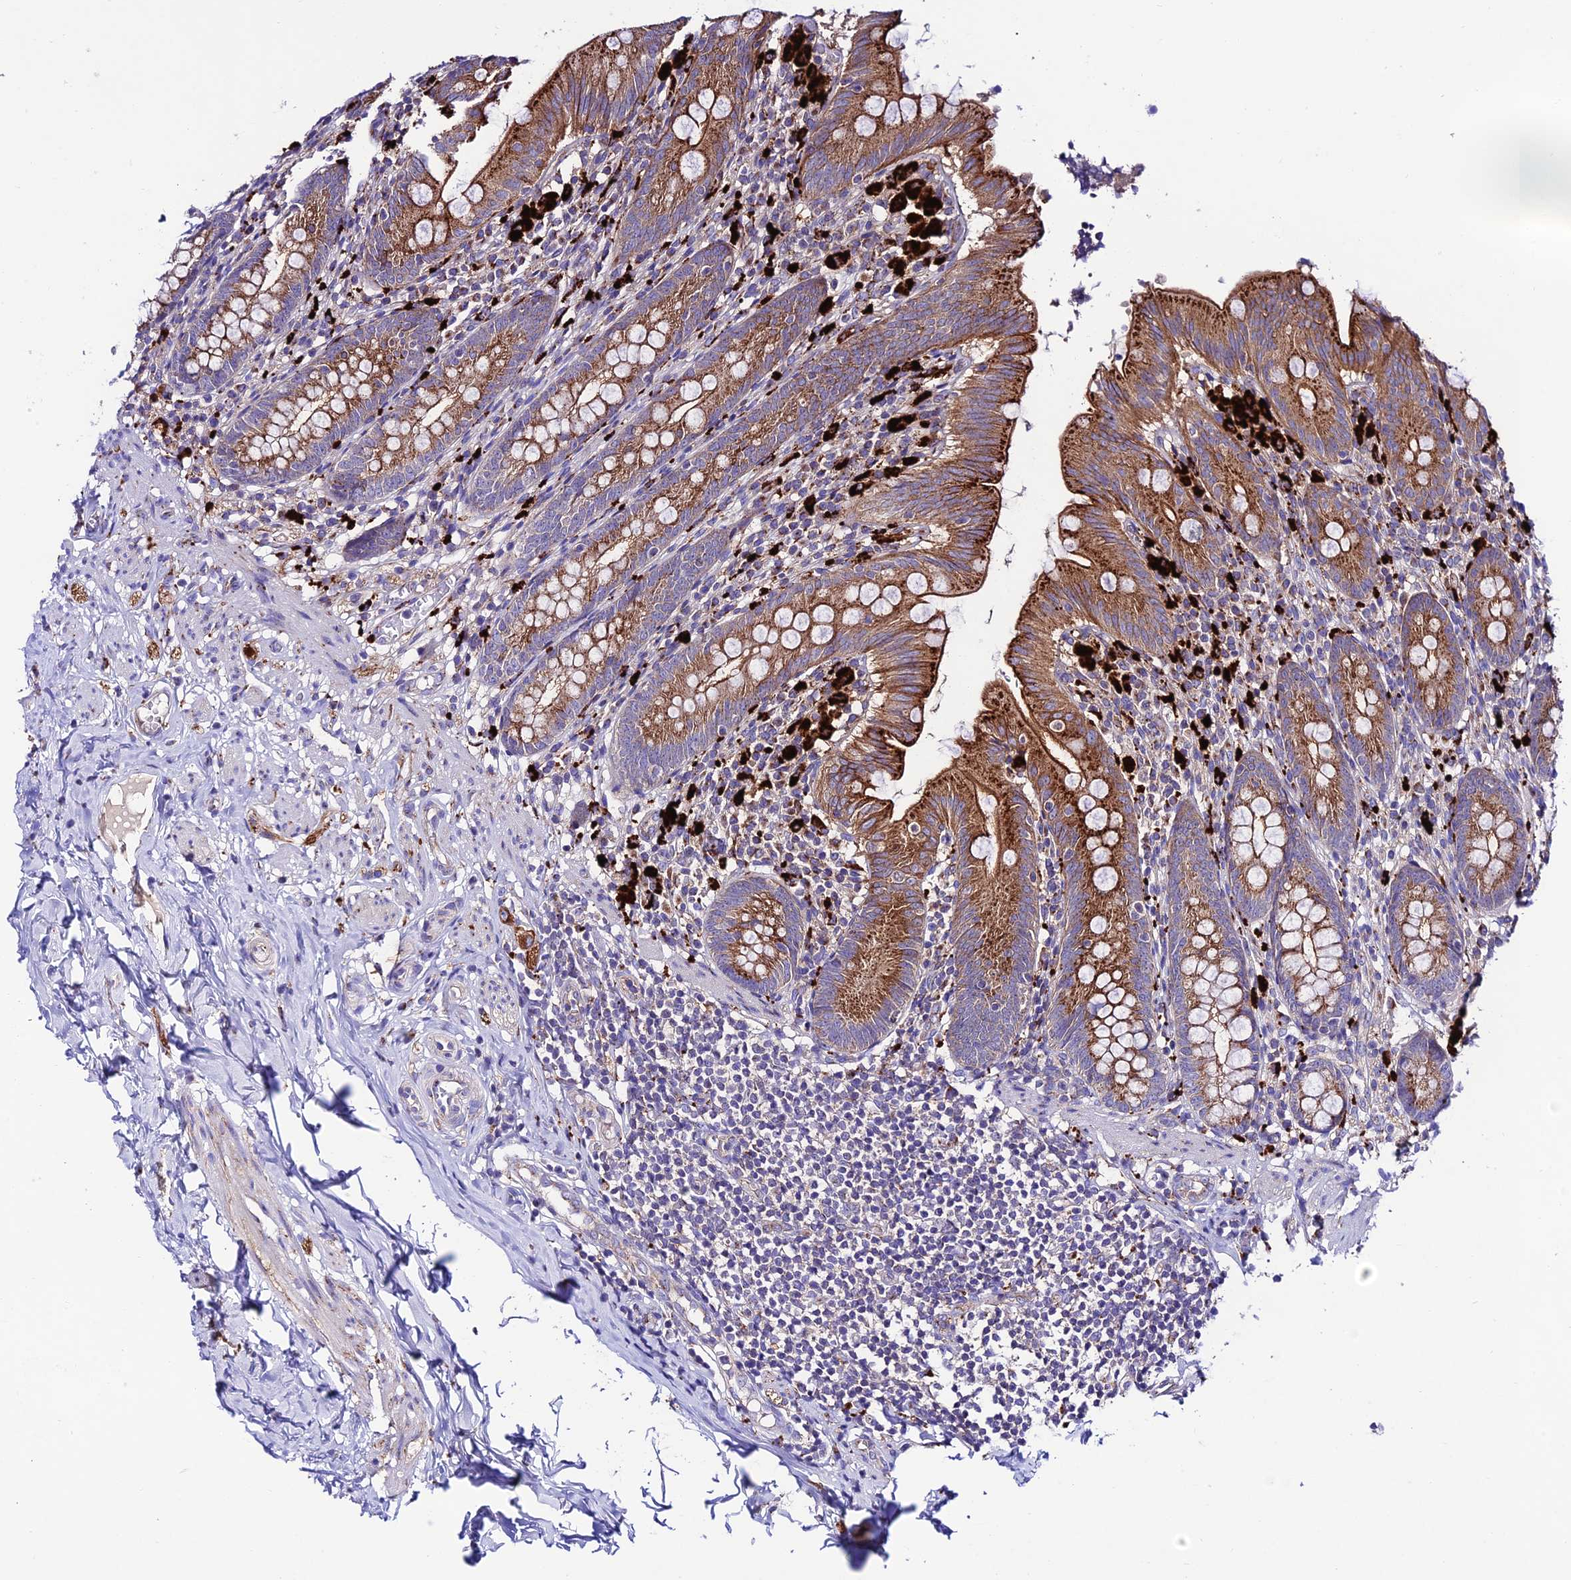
{"staining": {"intensity": "strong", "quantity": ">75%", "location": "cytoplasmic/membranous"}, "tissue": "appendix", "cell_type": "Glandular cells", "image_type": "normal", "snomed": [{"axis": "morphology", "description": "Normal tissue, NOS"}, {"axis": "topography", "description": "Appendix"}], "caption": "This photomicrograph exhibits normal appendix stained with immunohistochemistry to label a protein in brown. The cytoplasmic/membranous of glandular cells show strong positivity for the protein. Nuclei are counter-stained blue.", "gene": "LACTB2", "patient": {"sex": "male", "age": 55}}